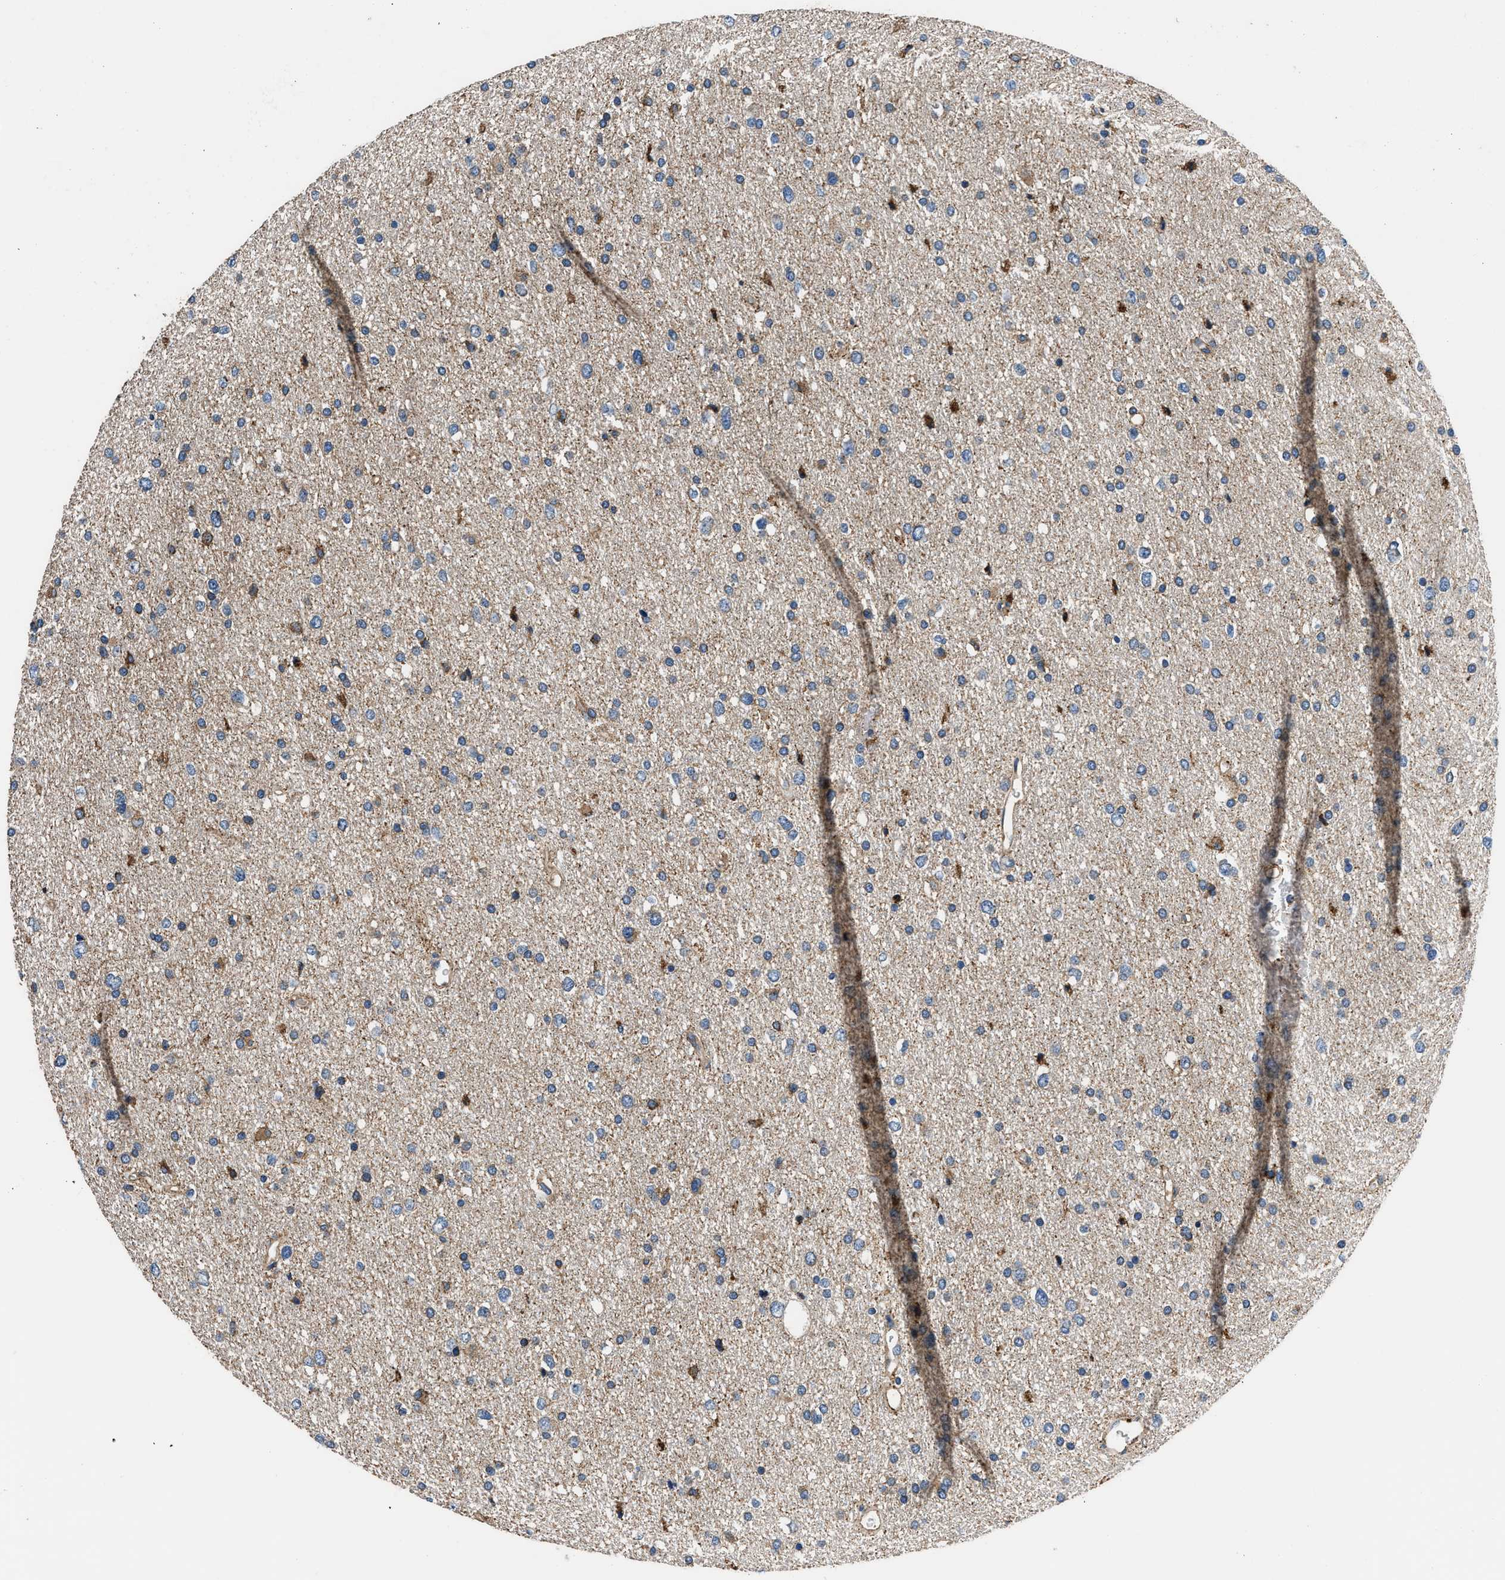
{"staining": {"intensity": "weak", "quantity": "<25%", "location": "cytoplasmic/membranous"}, "tissue": "glioma", "cell_type": "Tumor cells", "image_type": "cancer", "snomed": [{"axis": "morphology", "description": "Glioma, malignant, Low grade"}, {"axis": "topography", "description": "Brain"}], "caption": "Protein analysis of low-grade glioma (malignant) exhibits no significant positivity in tumor cells.", "gene": "DHRS7B", "patient": {"sex": "female", "age": 37}}